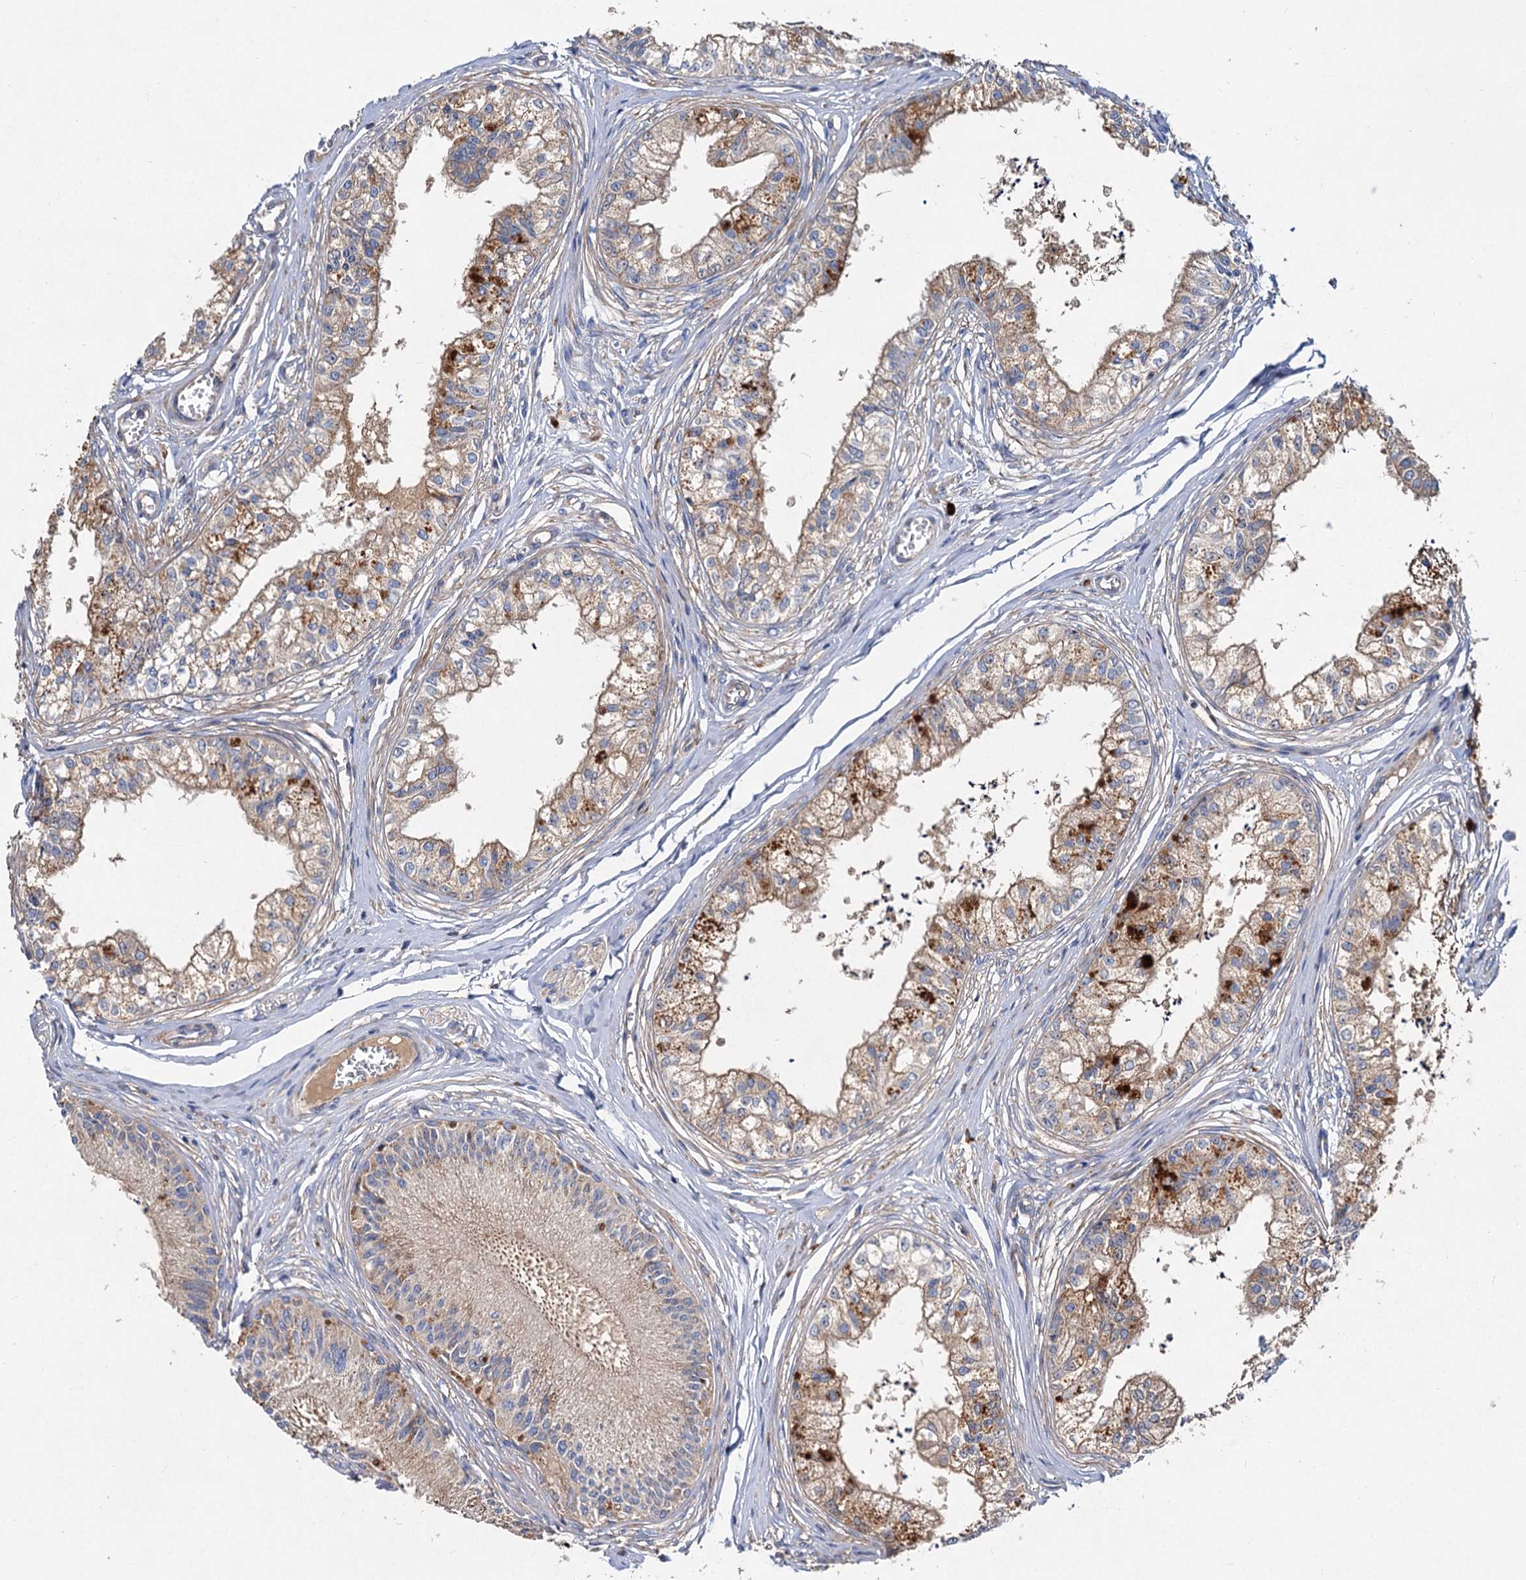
{"staining": {"intensity": "moderate", "quantity": ">75%", "location": "cytoplasmic/membranous"}, "tissue": "epididymis", "cell_type": "Glandular cells", "image_type": "normal", "snomed": [{"axis": "morphology", "description": "Normal tissue, NOS"}, {"axis": "topography", "description": "Epididymis"}], "caption": "A medium amount of moderate cytoplasmic/membranous positivity is seen in about >75% of glandular cells in normal epididymis.", "gene": "ALKBH7", "patient": {"sex": "male", "age": 79}}